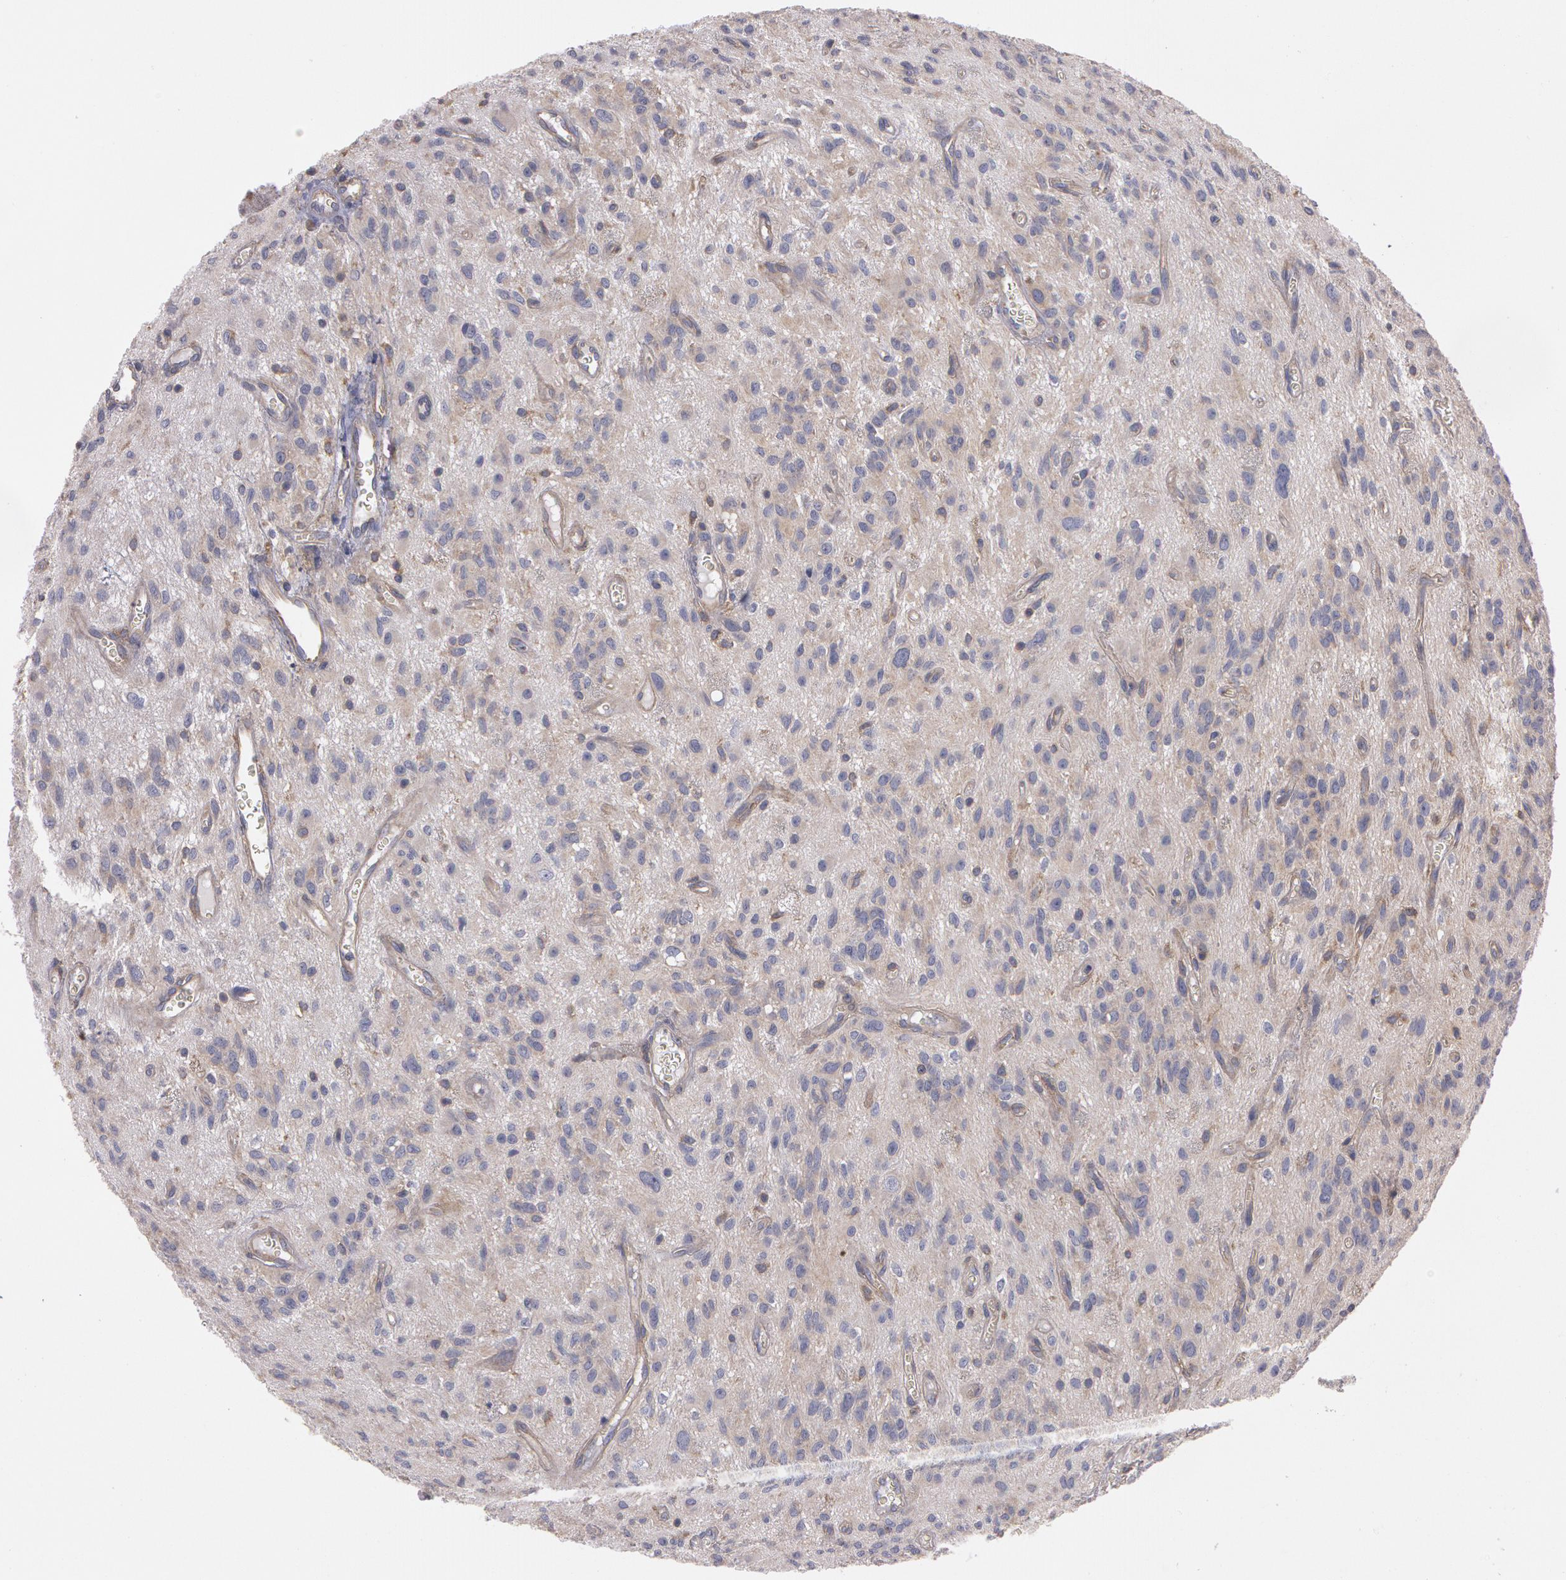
{"staining": {"intensity": "negative", "quantity": "none", "location": "none"}, "tissue": "glioma", "cell_type": "Tumor cells", "image_type": "cancer", "snomed": [{"axis": "morphology", "description": "Glioma, malignant, Low grade"}, {"axis": "topography", "description": "Brain"}], "caption": "A micrograph of glioma stained for a protein shows no brown staining in tumor cells. (IHC, brightfield microscopy, high magnification).", "gene": "NEK9", "patient": {"sex": "female", "age": 15}}